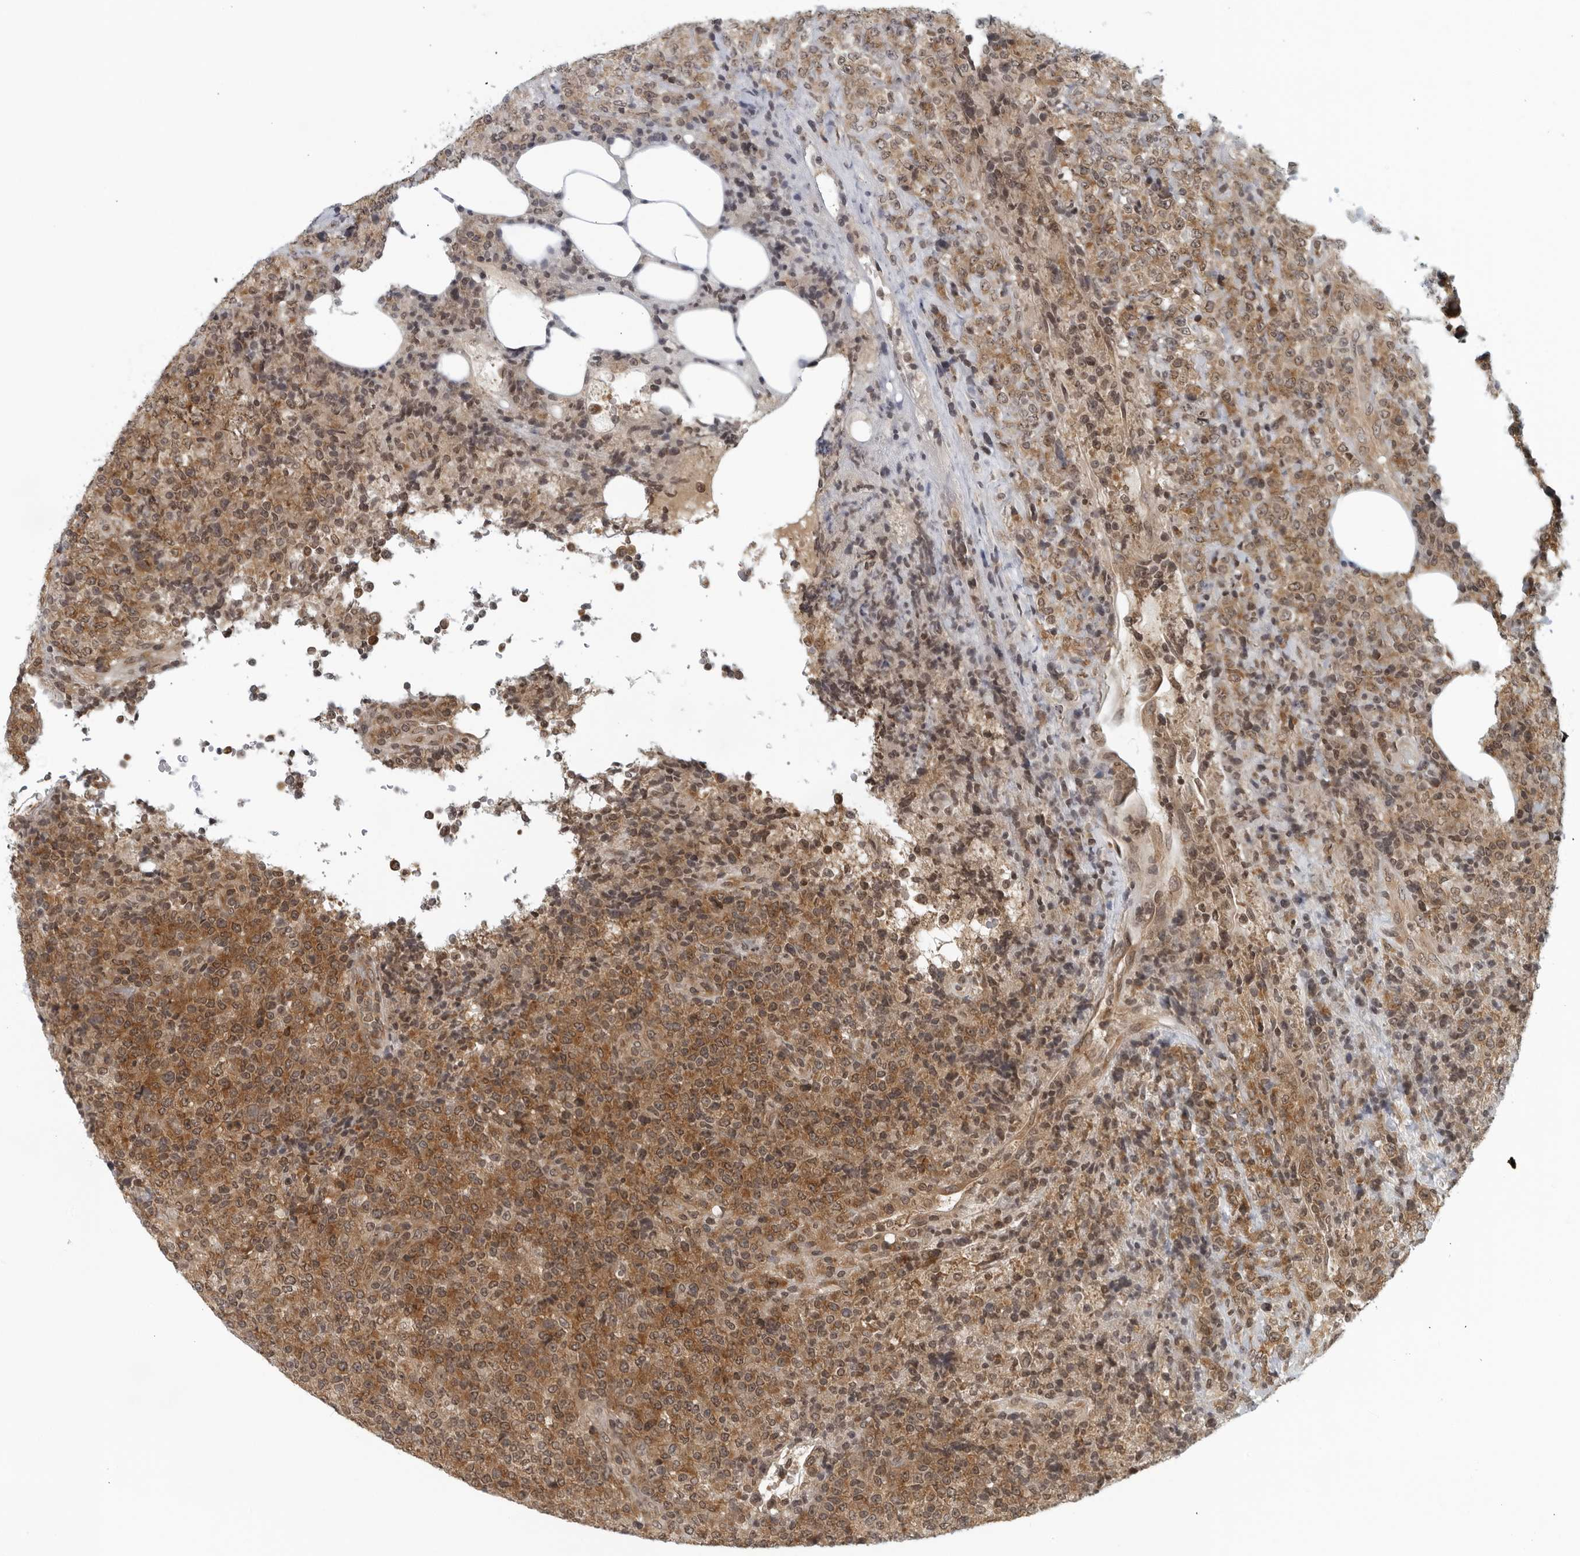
{"staining": {"intensity": "moderate", "quantity": ">75%", "location": "cytoplasmic/membranous,nuclear"}, "tissue": "lymphoma", "cell_type": "Tumor cells", "image_type": "cancer", "snomed": [{"axis": "morphology", "description": "Malignant lymphoma, non-Hodgkin's type, High grade"}, {"axis": "topography", "description": "Lymph node"}], "caption": "Protein expression analysis of malignant lymphoma, non-Hodgkin's type (high-grade) exhibits moderate cytoplasmic/membranous and nuclear staining in approximately >75% of tumor cells. (IHC, brightfield microscopy, high magnification).", "gene": "RC3H1", "patient": {"sex": "male", "age": 13}}